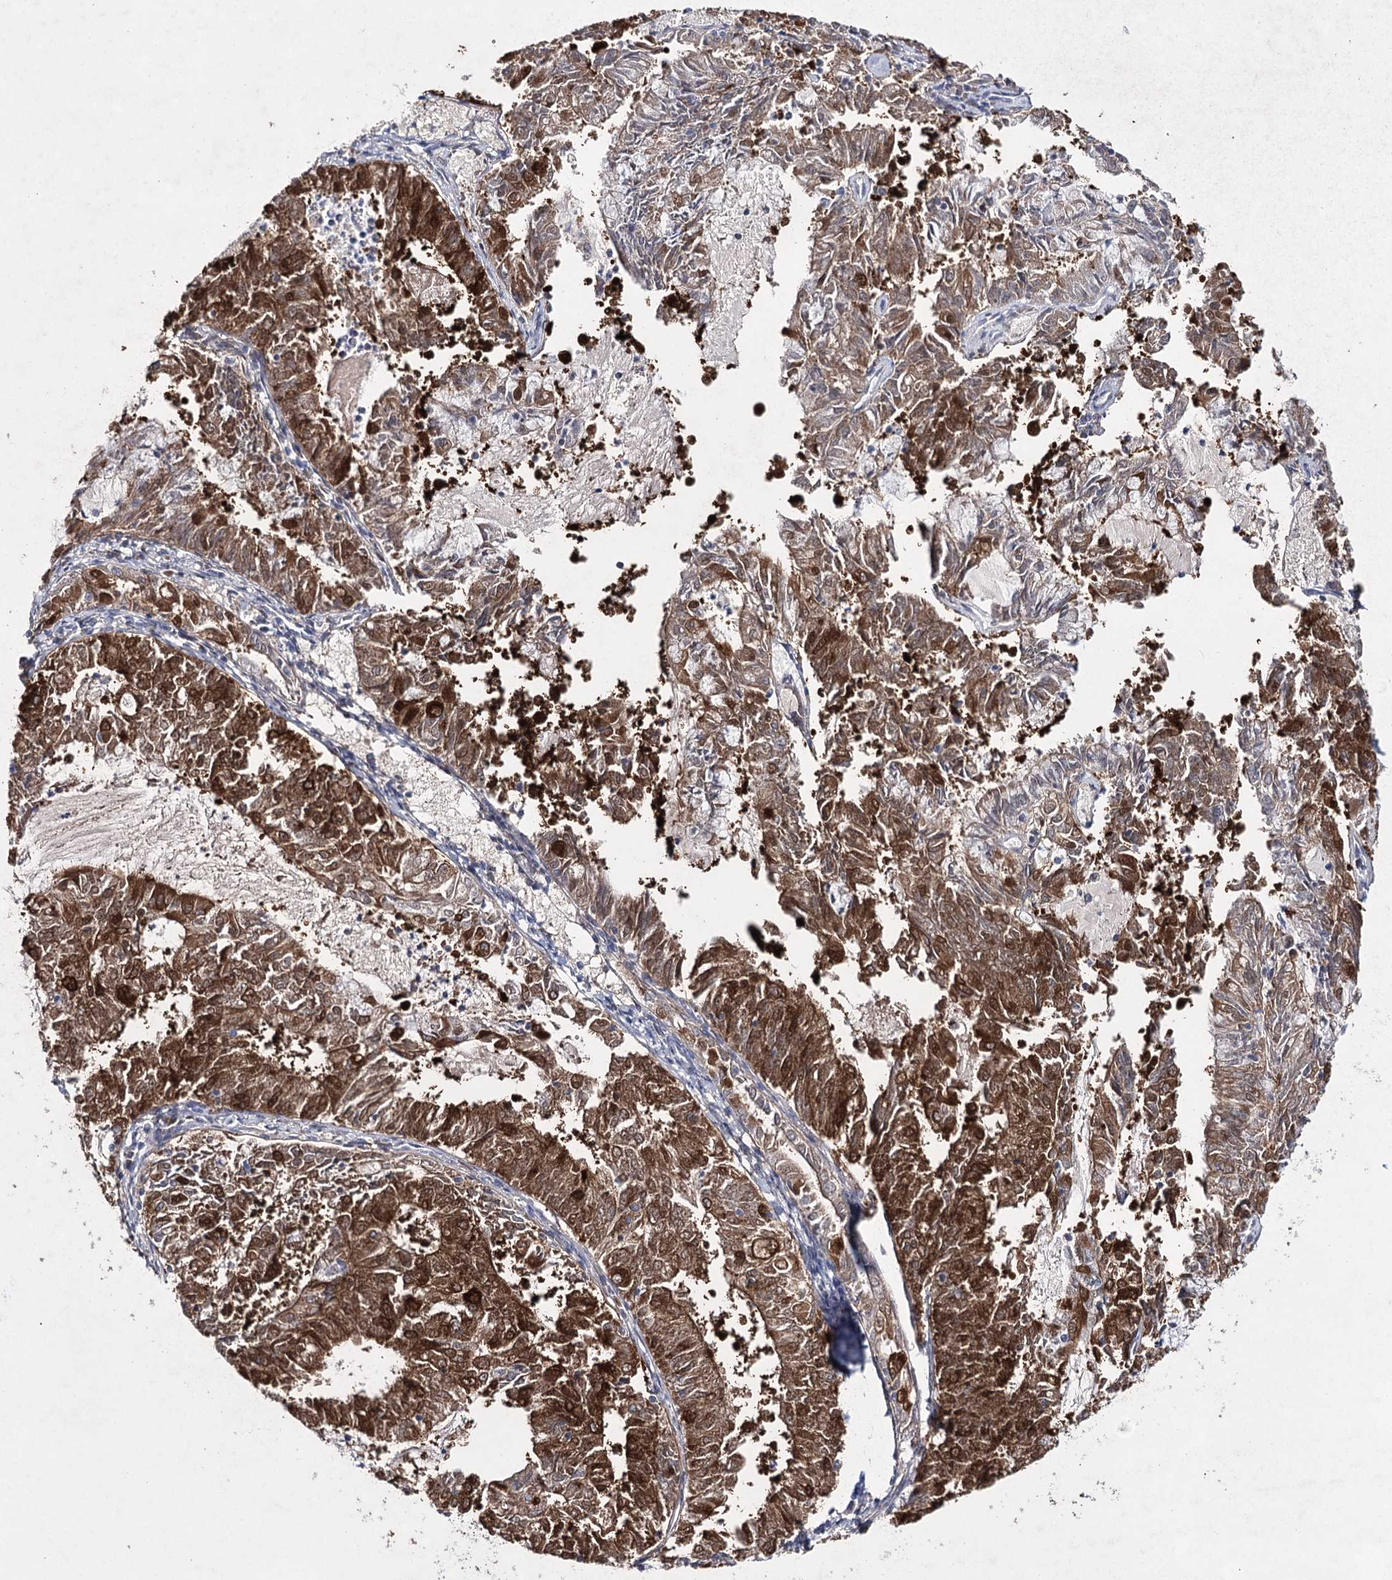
{"staining": {"intensity": "strong", "quantity": ">75%", "location": "cytoplasmic/membranous"}, "tissue": "endometrial cancer", "cell_type": "Tumor cells", "image_type": "cancer", "snomed": [{"axis": "morphology", "description": "Adenocarcinoma, NOS"}, {"axis": "topography", "description": "Endometrium"}], "caption": "Immunohistochemistry (DAB) staining of human endometrial cancer (adenocarcinoma) demonstrates strong cytoplasmic/membranous protein expression in approximately >75% of tumor cells.", "gene": "UGDH", "patient": {"sex": "female", "age": 57}}